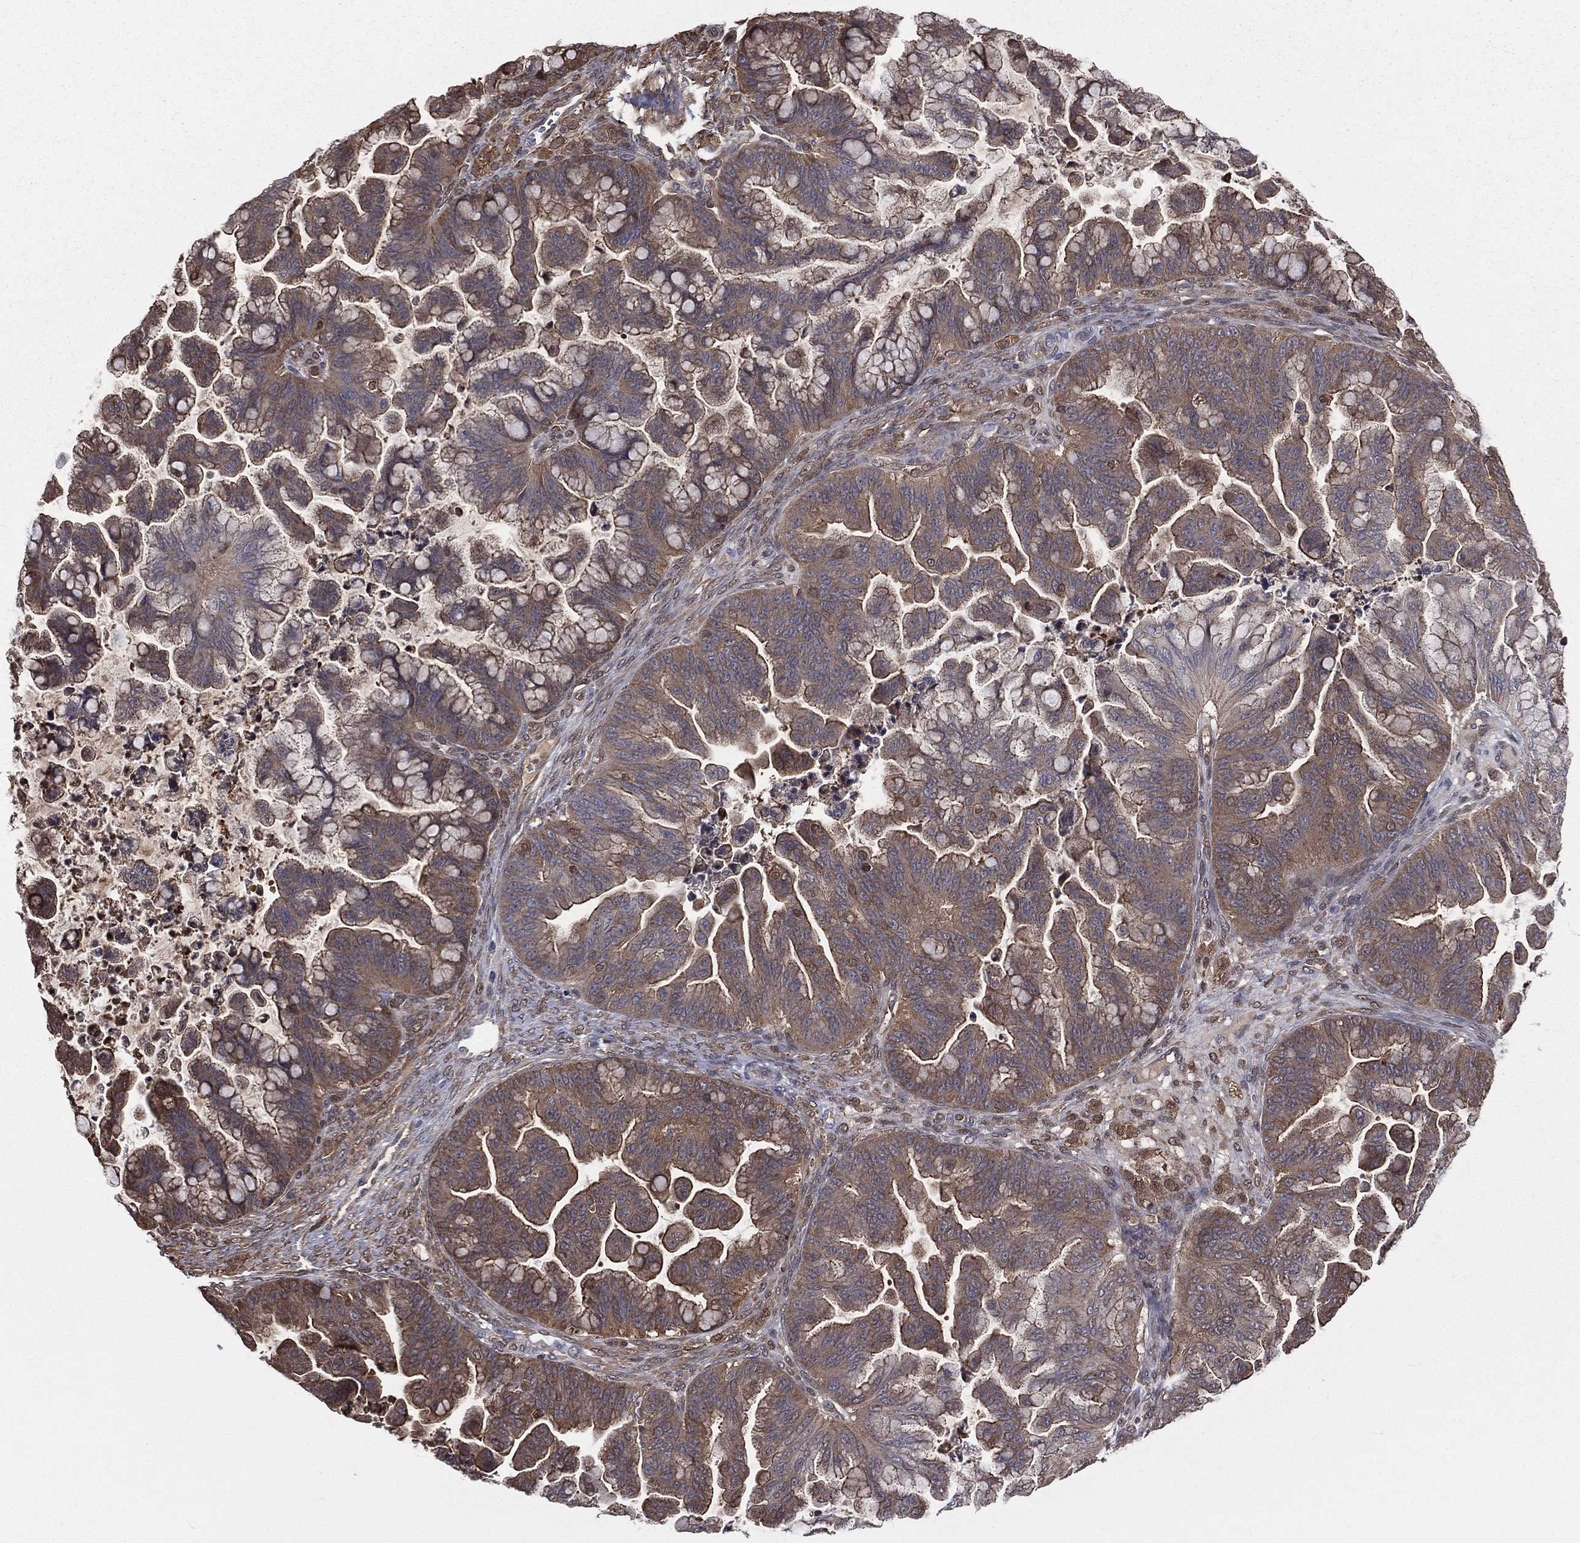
{"staining": {"intensity": "weak", "quantity": ">75%", "location": "cytoplasmic/membranous"}, "tissue": "ovarian cancer", "cell_type": "Tumor cells", "image_type": "cancer", "snomed": [{"axis": "morphology", "description": "Cystadenocarcinoma, mucinous, NOS"}, {"axis": "topography", "description": "Ovary"}], "caption": "A high-resolution micrograph shows IHC staining of ovarian cancer (mucinous cystadenocarcinoma), which exhibits weak cytoplasmic/membranous expression in approximately >75% of tumor cells. The protein of interest is shown in brown color, while the nuclei are stained blue.", "gene": "TBC1D2", "patient": {"sex": "female", "age": 67}}